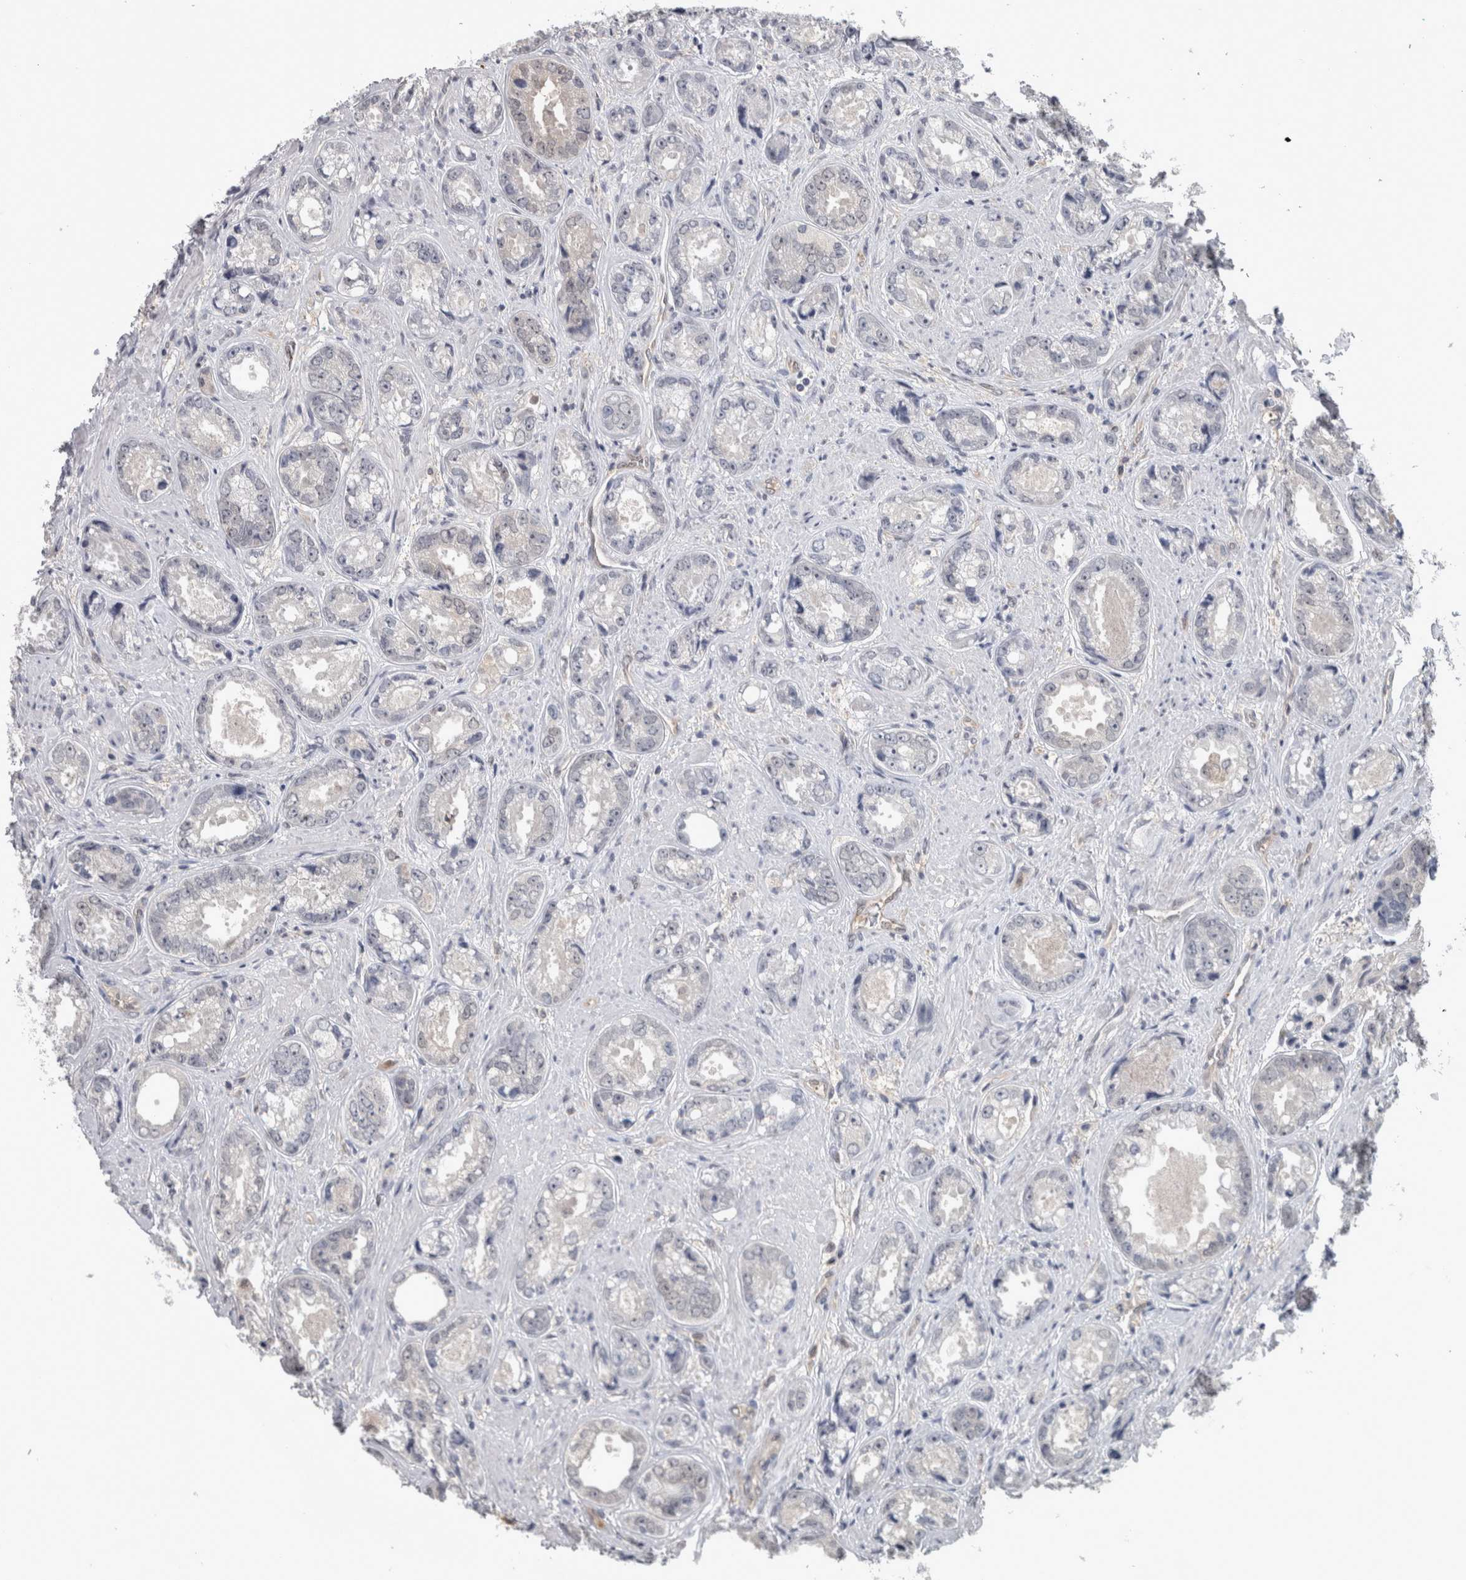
{"staining": {"intensity": "negative", "quantity": "none", "location": "none"}, "tissue": "prostate cancer", "cell_type": "Tumor cells", "image_type": "cancer", "snomed": [{"axis": "morphology", "description": "Adenocarcinoma, High grade"}, {"axis": "topography", "description": "Prostate"}], "caption": "Tumor cells are negative for brown protein staining in adenocarcinoma (high-grade) (prostate). Nuclei are stained in blue.", "gene": "NAPRT", "patient": {"sex": "male", "age": 61}}